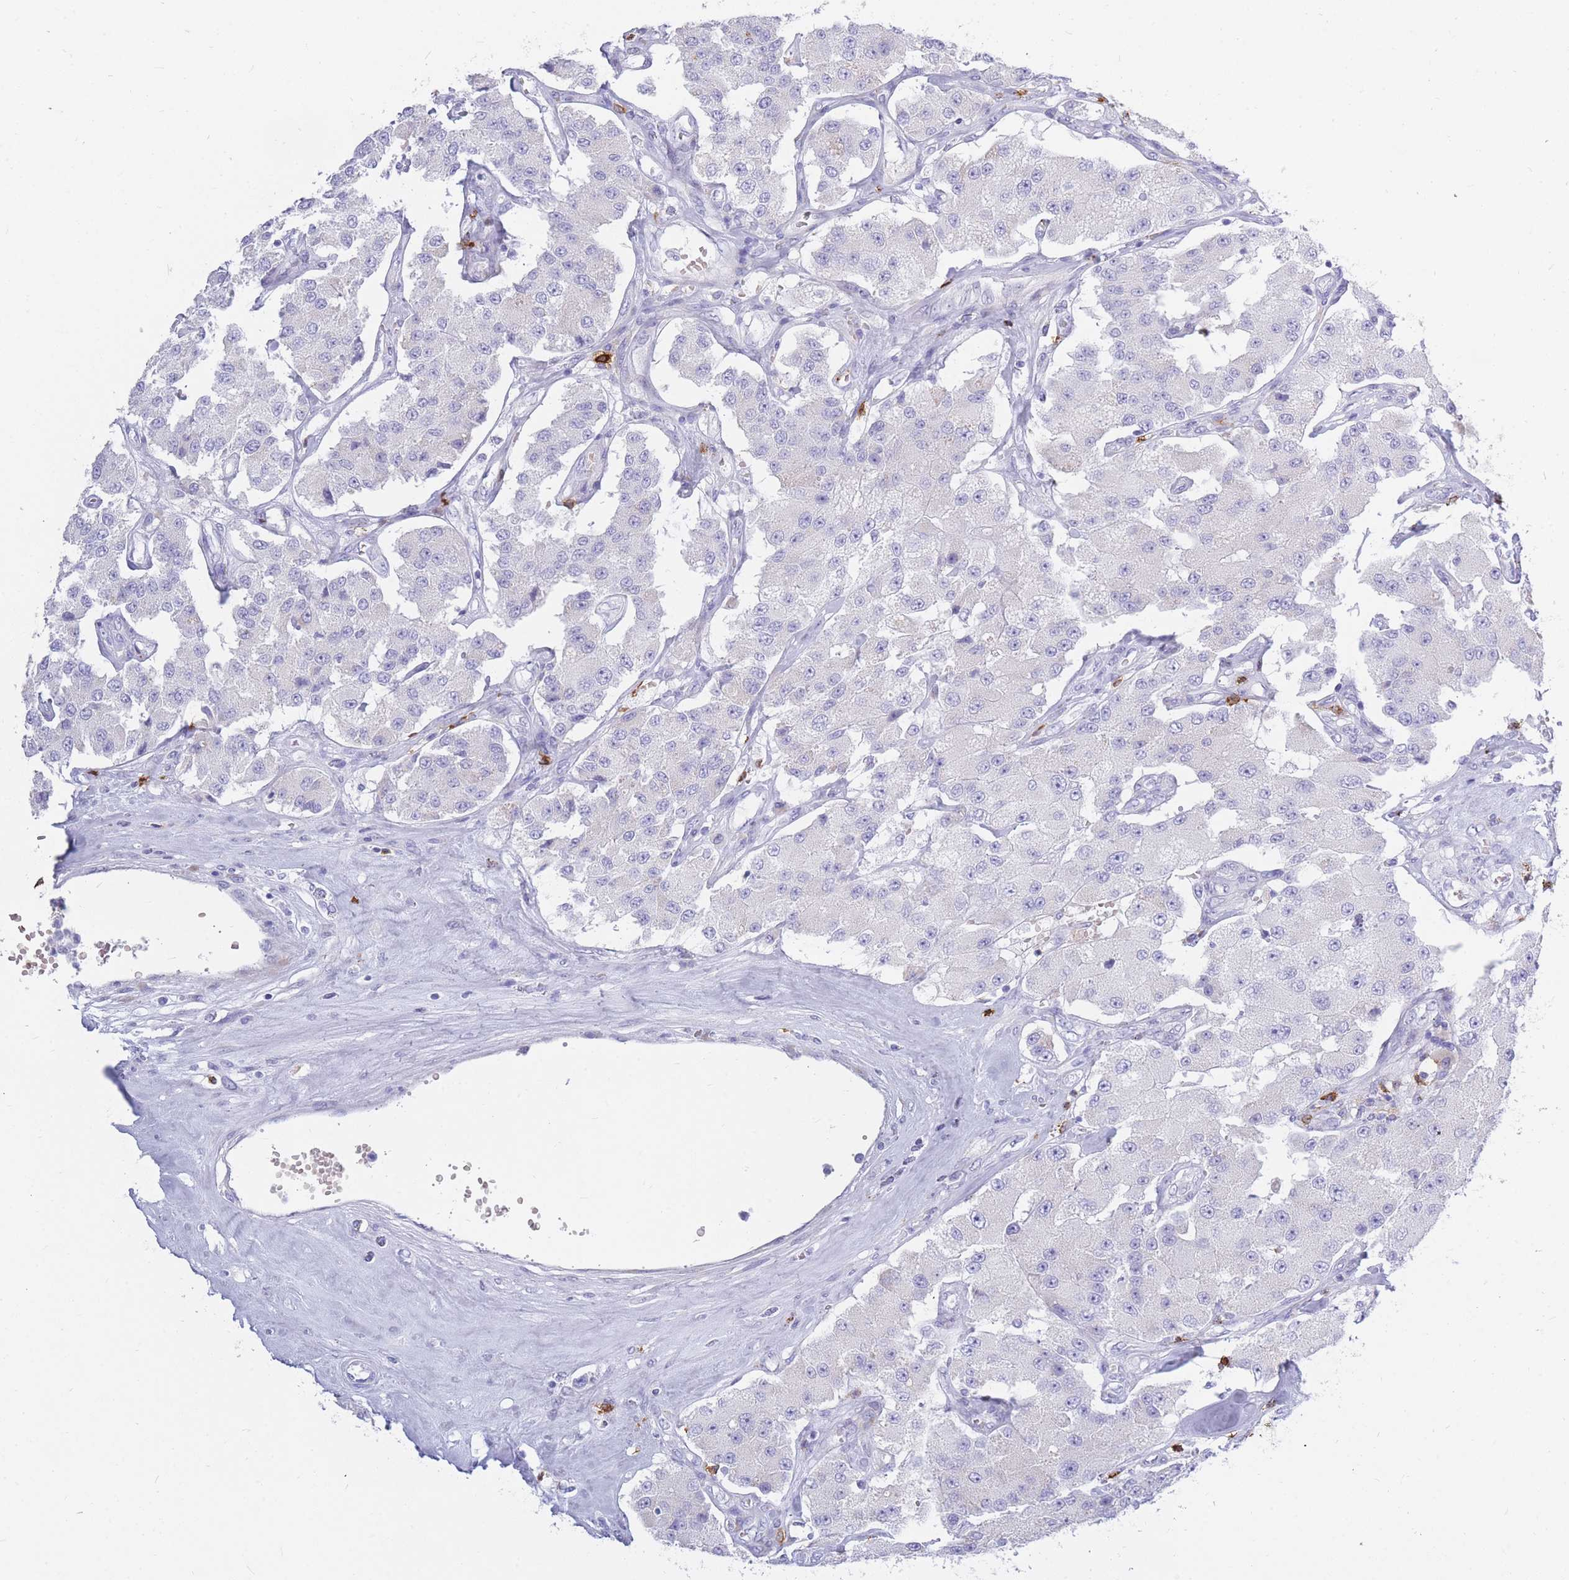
{"staining": {"intensity": "negative", "quantity": "none", "location": "none"}, "tissue": "carcinoid", "cell_type": "Tumor cells", "image_type": "cancer", "snomed": [{"axis": "morphology", "description": "Carcinoid, malignant, NOS"}, {"axis": "topography", "description": "Pancreas"}], "caption": "The image displays no significant positivity in tumor cells of carcinoid. The staining was performed using DAB to visualize the protein expression in brown, while the nuclei were stained in blue with hematoxylin (Magnification: 20x).", "gene": "TPSD1", "patient": {"sex": "male", "age": 41}}